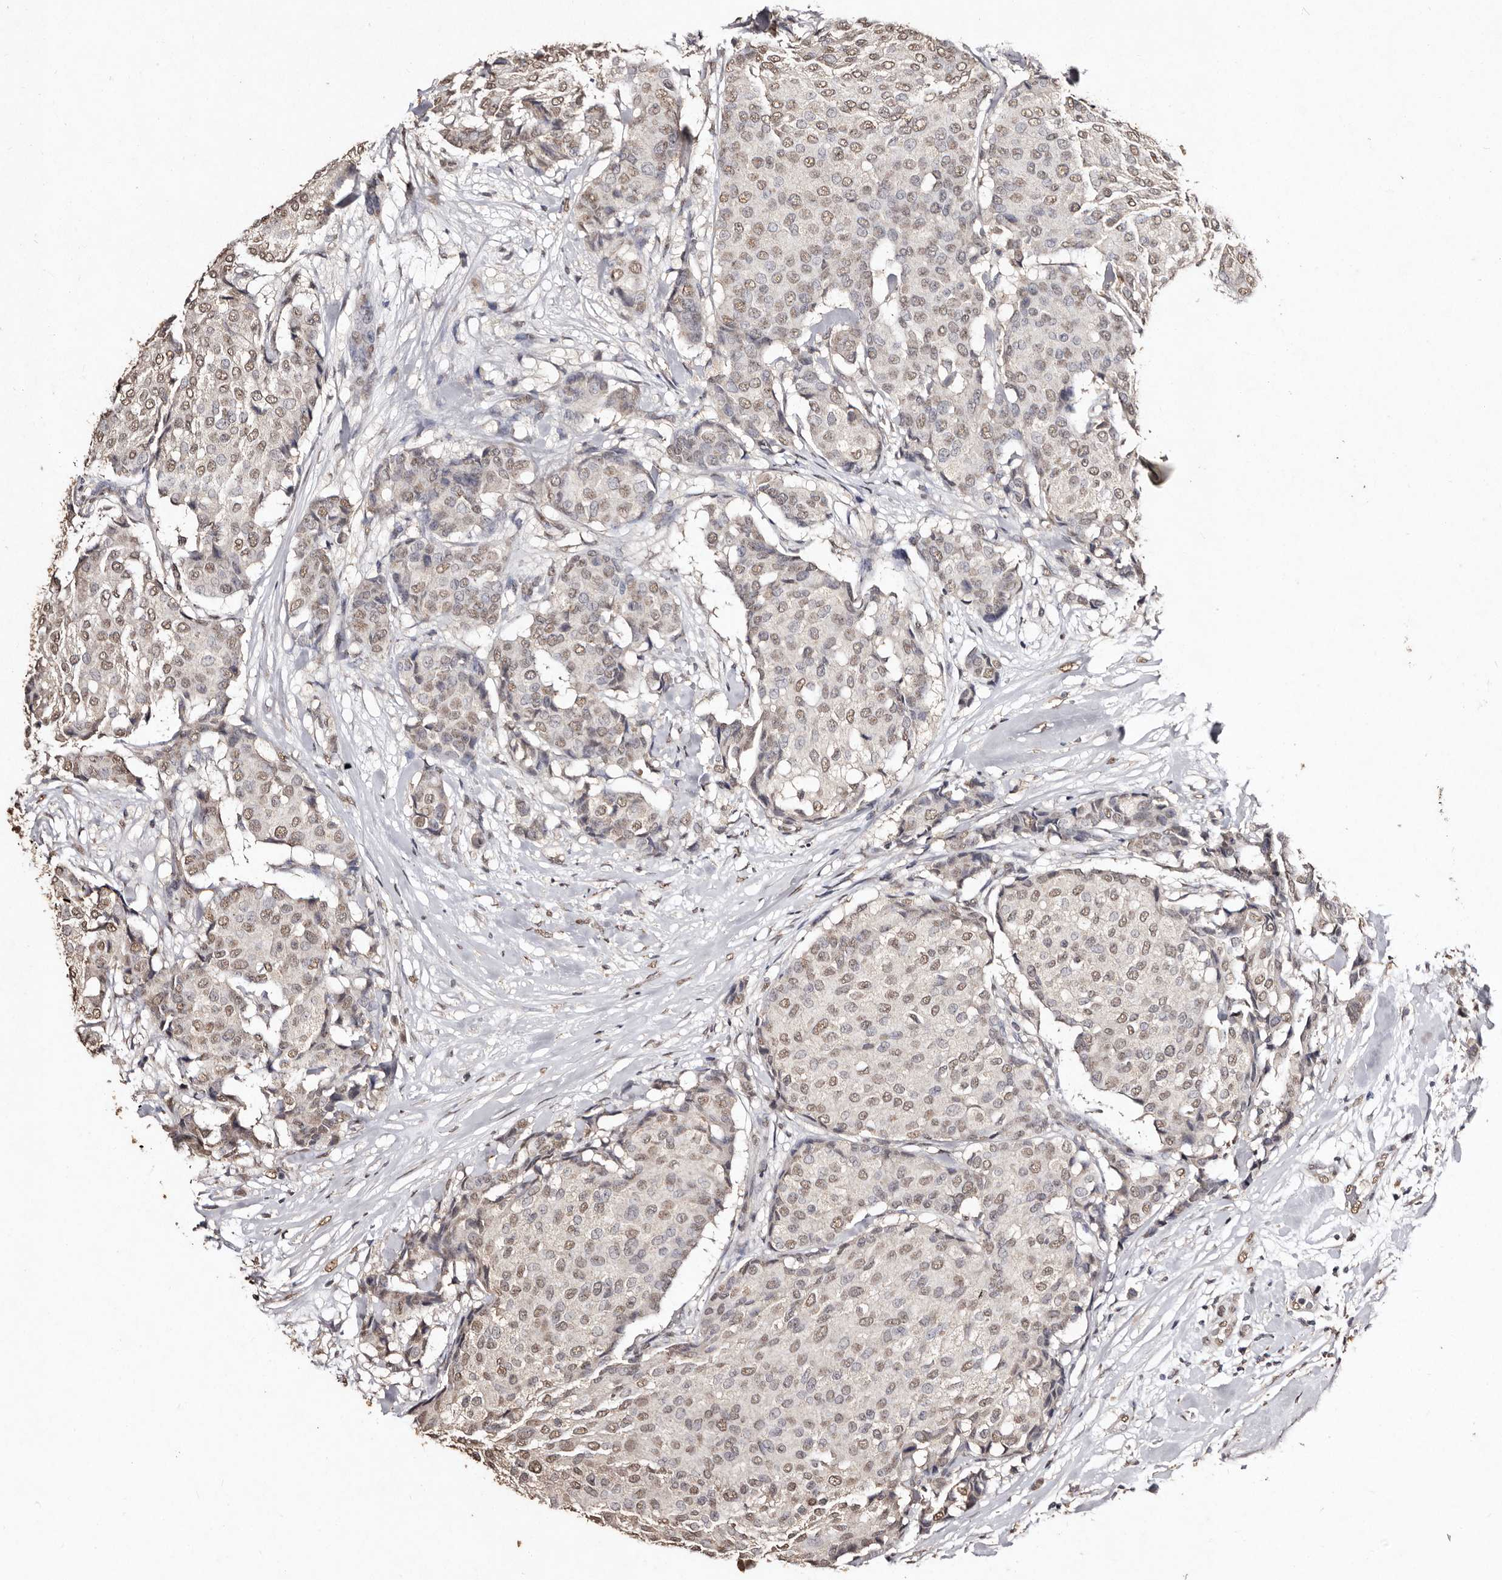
{"staining": {"intensity": "moderate", "quantity": ">75%", "location": "nuclear"}, "tissue": "breast cancer", "cell_type": "Tumor cells", "image_type": "cancer", "snomed": [{"axis": "morphology", "description": "Duct carcinoma"}, {"axis": "topography", "description": "Breast"}], "caption": "Human breast cancer (infiltrating ductal carcinoma) stained for a protein (brown) reveals moderate nuclear positive staining in approximately >75% of tumor cells.", "gene": "ERBB4", "patient": {"sex": "female", "age": 75}}